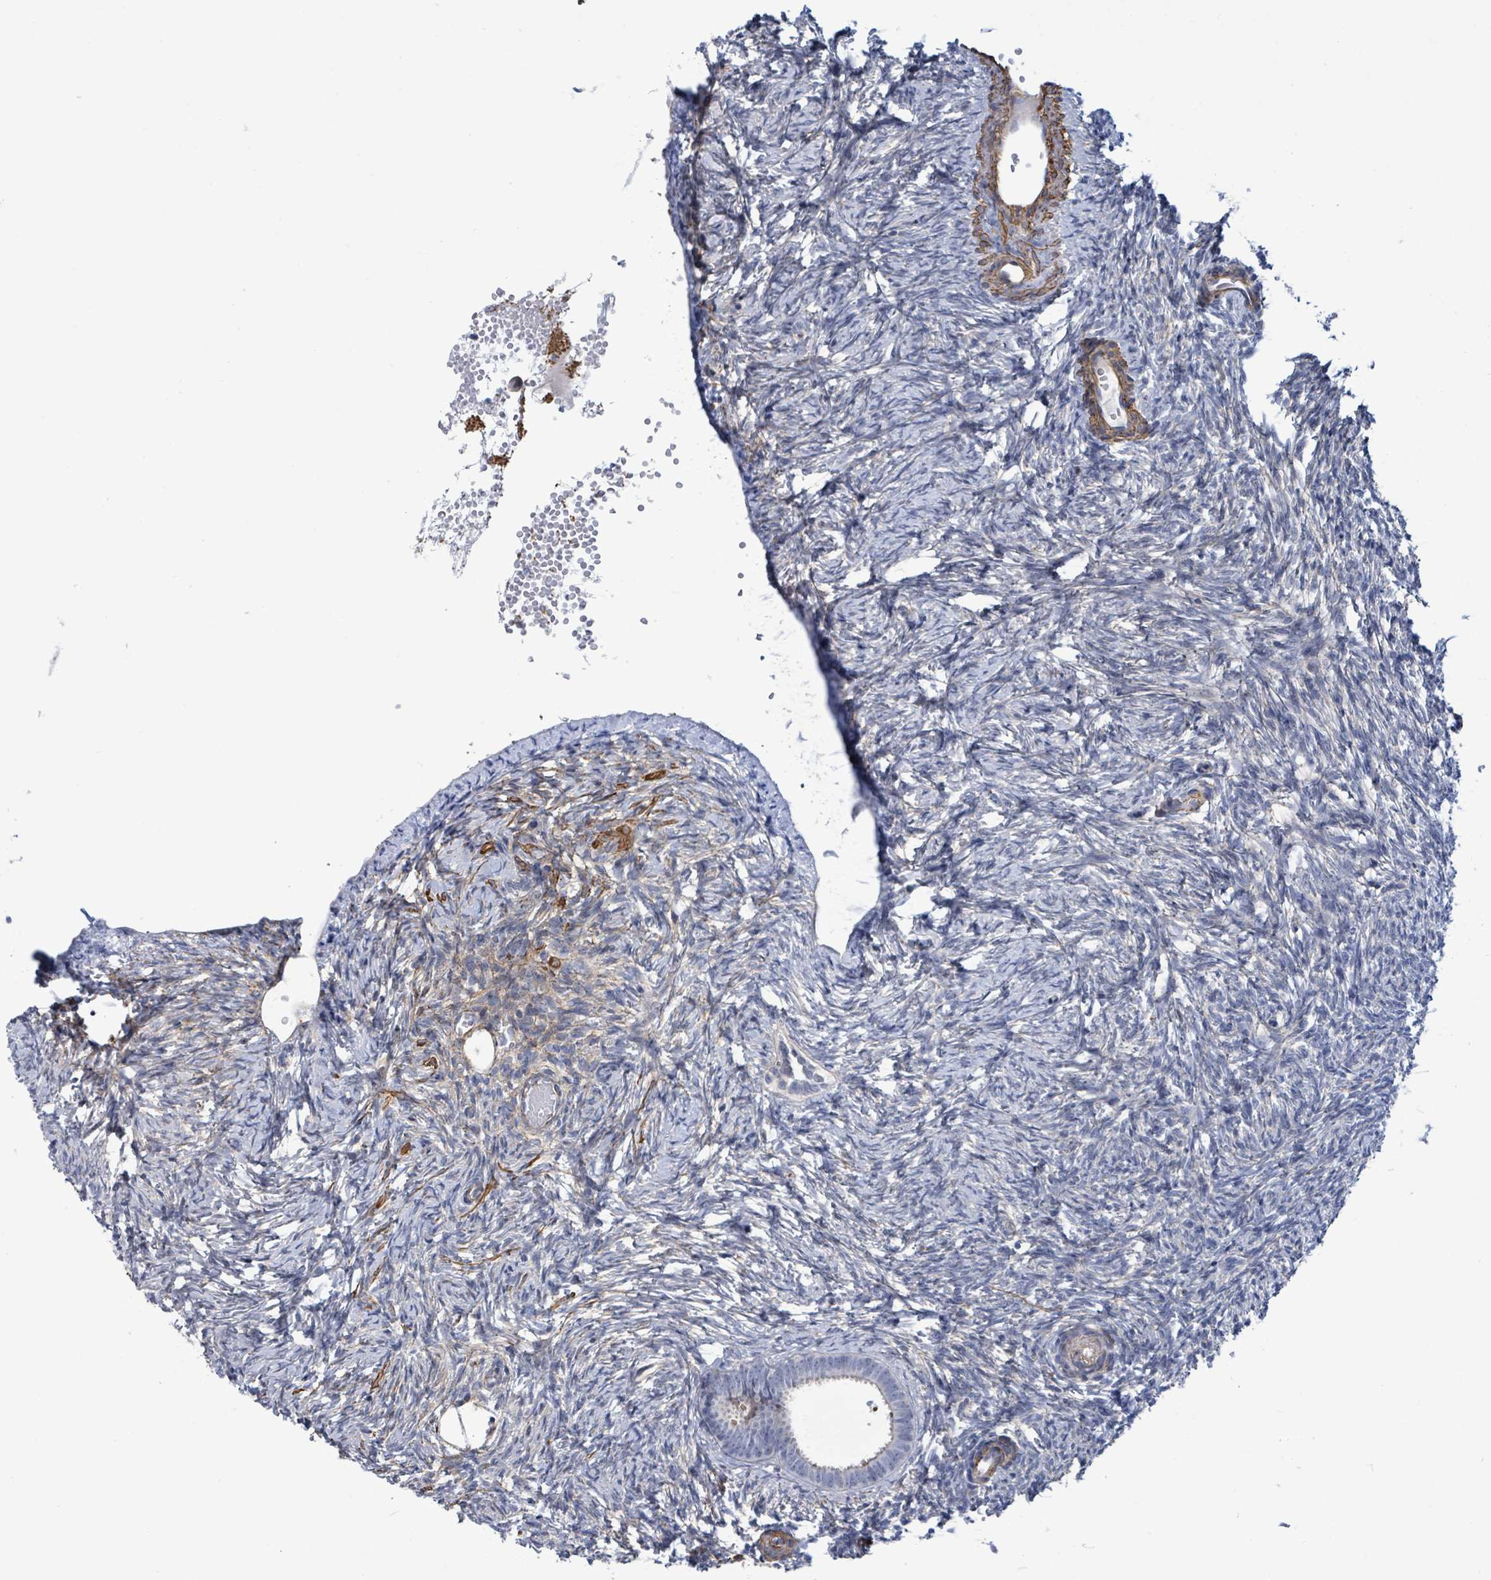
{"staining": {"intensity": "negative", "quantity": "none", "location": "none"}, "tissue": "ovary", "cell_type": "Follicle cells", "image_type": "normal", "snomed": [{"axis": "morphology", "description": "Normal tissue, NOS"}, {"axis": "topography", "description": "Ovary"}], "caption": "DAB (3,3'-diaminobenzidine) immunohistochemical staining of normal ovary displays no significant expression in follicle cells. (Immunohistochemistry, brightfield microscopy, high magnification).", "gene": "DMRTC1B", "patient": {"sex": "female", "age": 51}}